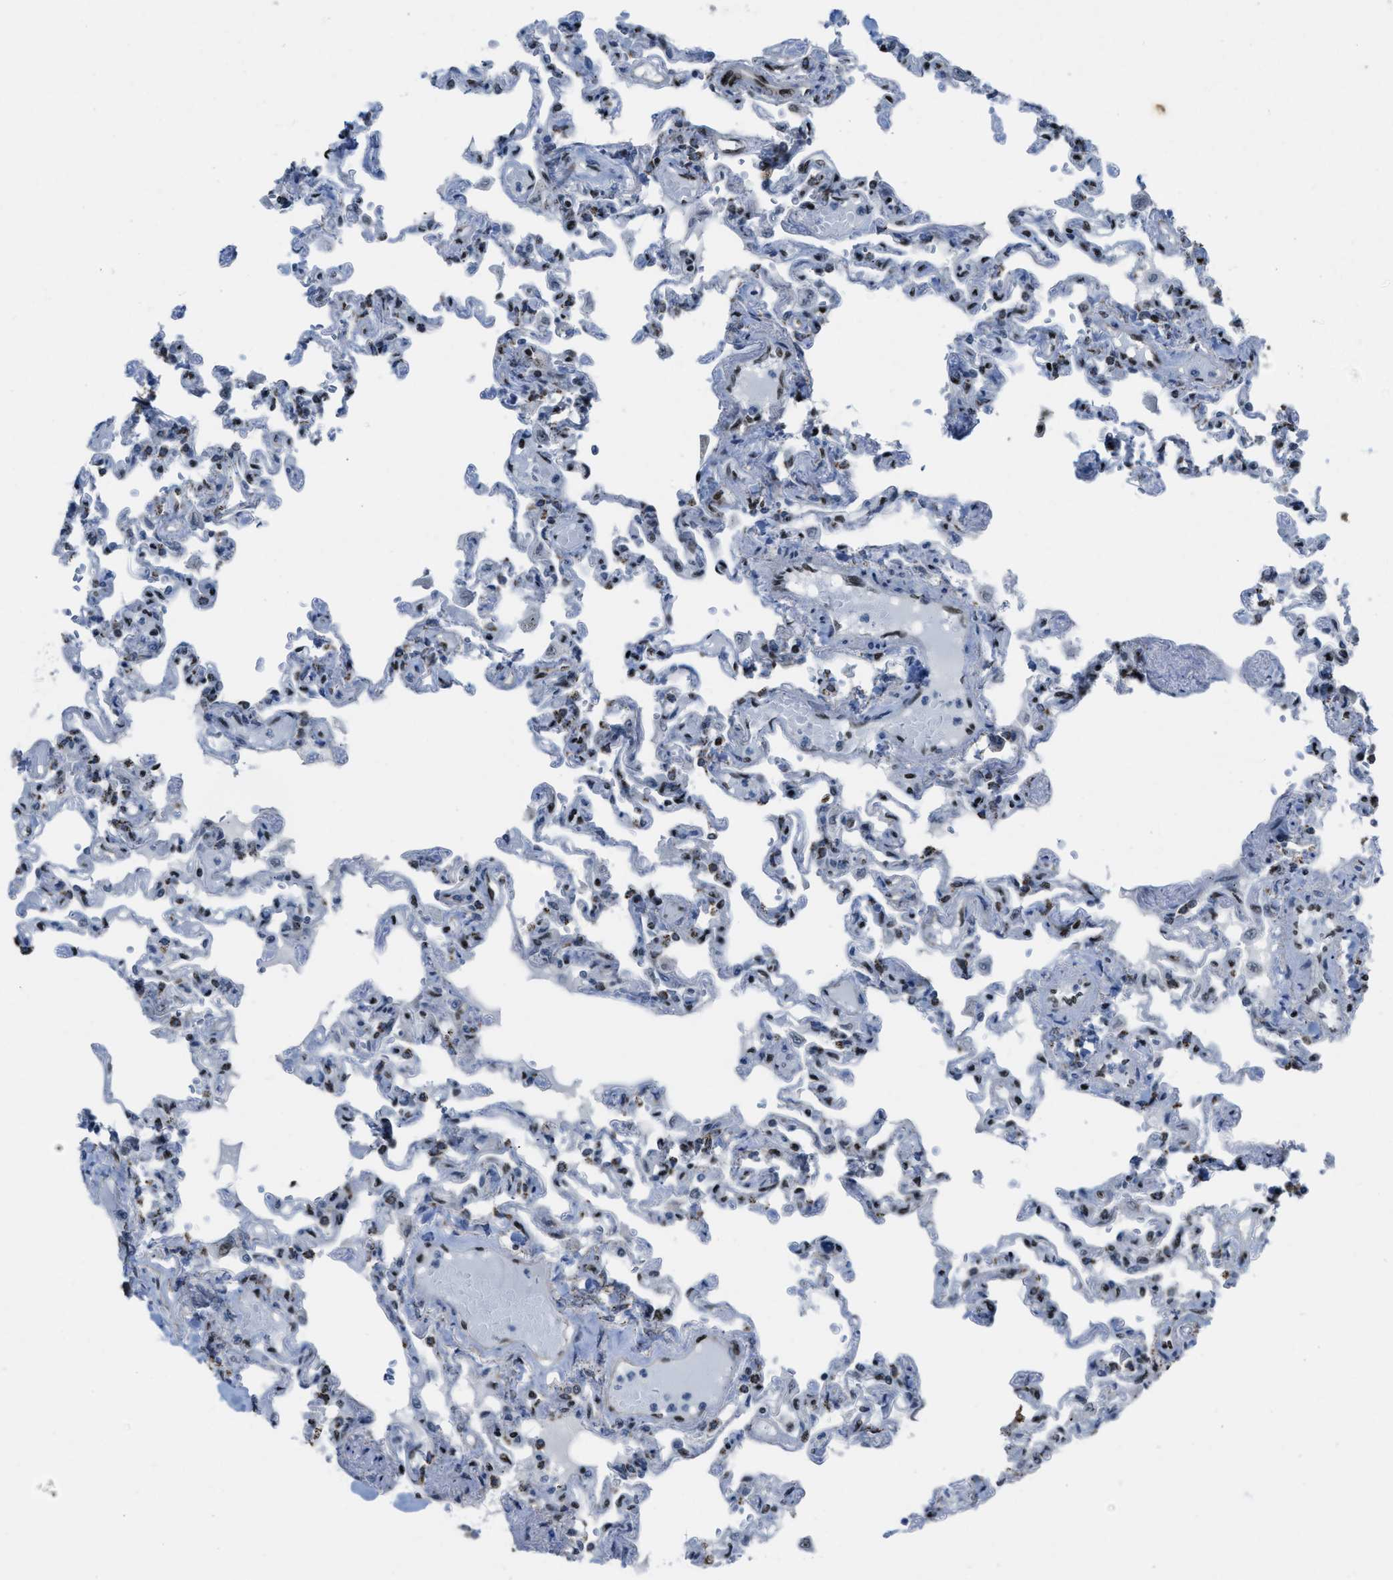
{"staining": {"intensity": "strong", "quantity": "25%-75%", "location": "nuclear"}, "tissue": "lung", "cell_type": "Alveolar cells", "image_type": "normal", "snomed": [{"axis": "morphology", "description": "Normal tissue, NOS"}, {"axis": "topography", "description": "Lung"}], "caption": "DAB (3,3'-diaminobenzidine) immunohistochemical staining of normal human lung exhibits strong nuclear protein positivity in about 25%-75% of alveolar cells. The staining was performed using DAB (3,3'-diaminobenzidine) to visualize the protein expression in brown, while the nuclei were stained in blue with hematoxylin (Magnification: 20x).", "gene": "SLFN5", "patient": {"sex": "male", "age": 21}}